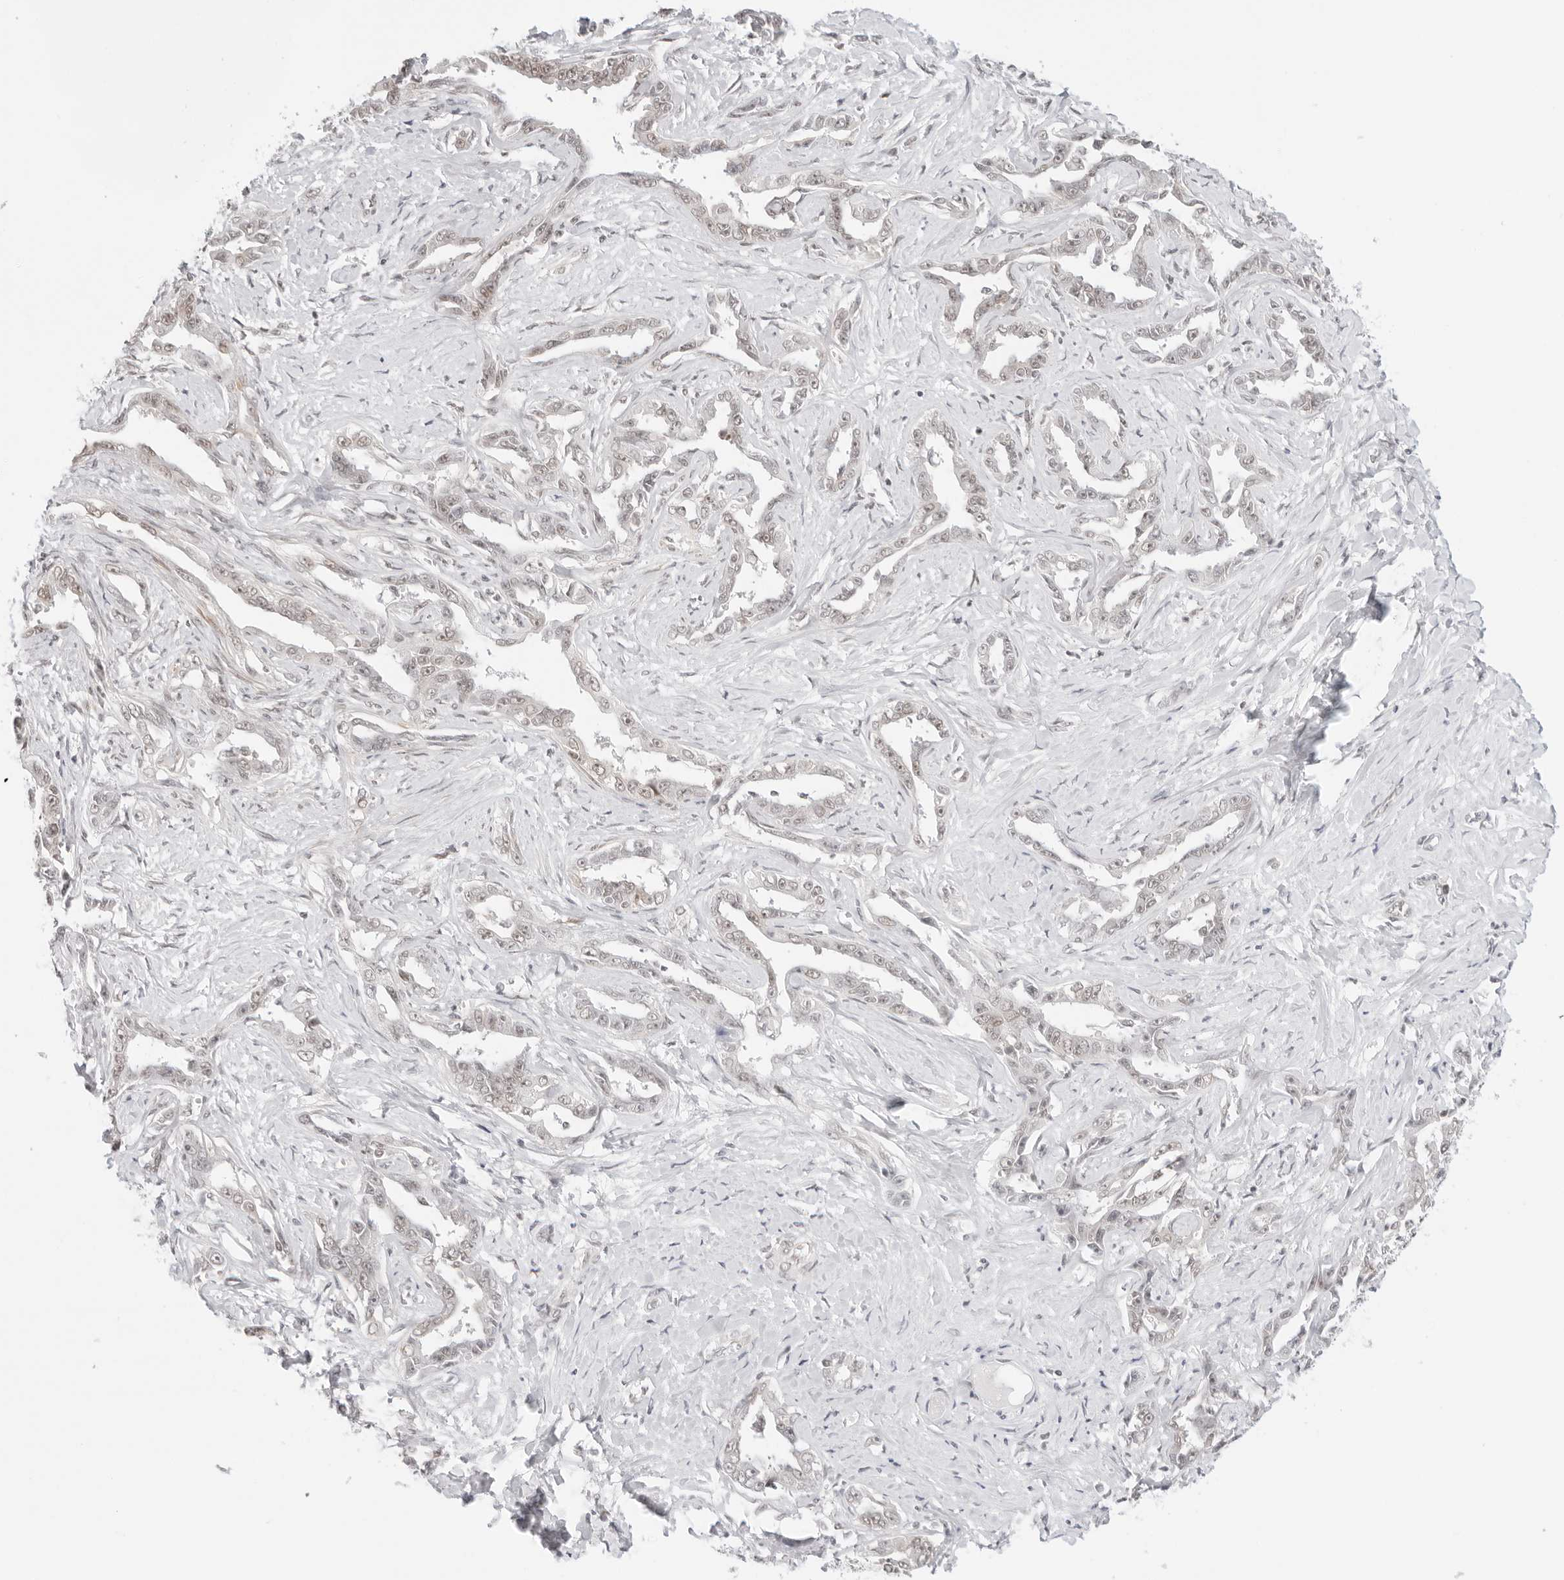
{"staining": {"intensity": "weak", "quantity": "25%-75%", "location": "nuclear"}, "tissue": "liver cancer", "cell_type": "Tumor cells", "image_type": "cancer", "snomed": [{"axis": "morphology", "description": "Cholangiocarcinoma"}, {"axis": "topography", "description": "Liver"}], "caption": "Protein staining displays weak nuclear staining in approximately 25%-75% of tumor cells in cholangiocarcinoma (liver).", "gene": "TCIM", "patient": {"sex": "male", "age": 59}}